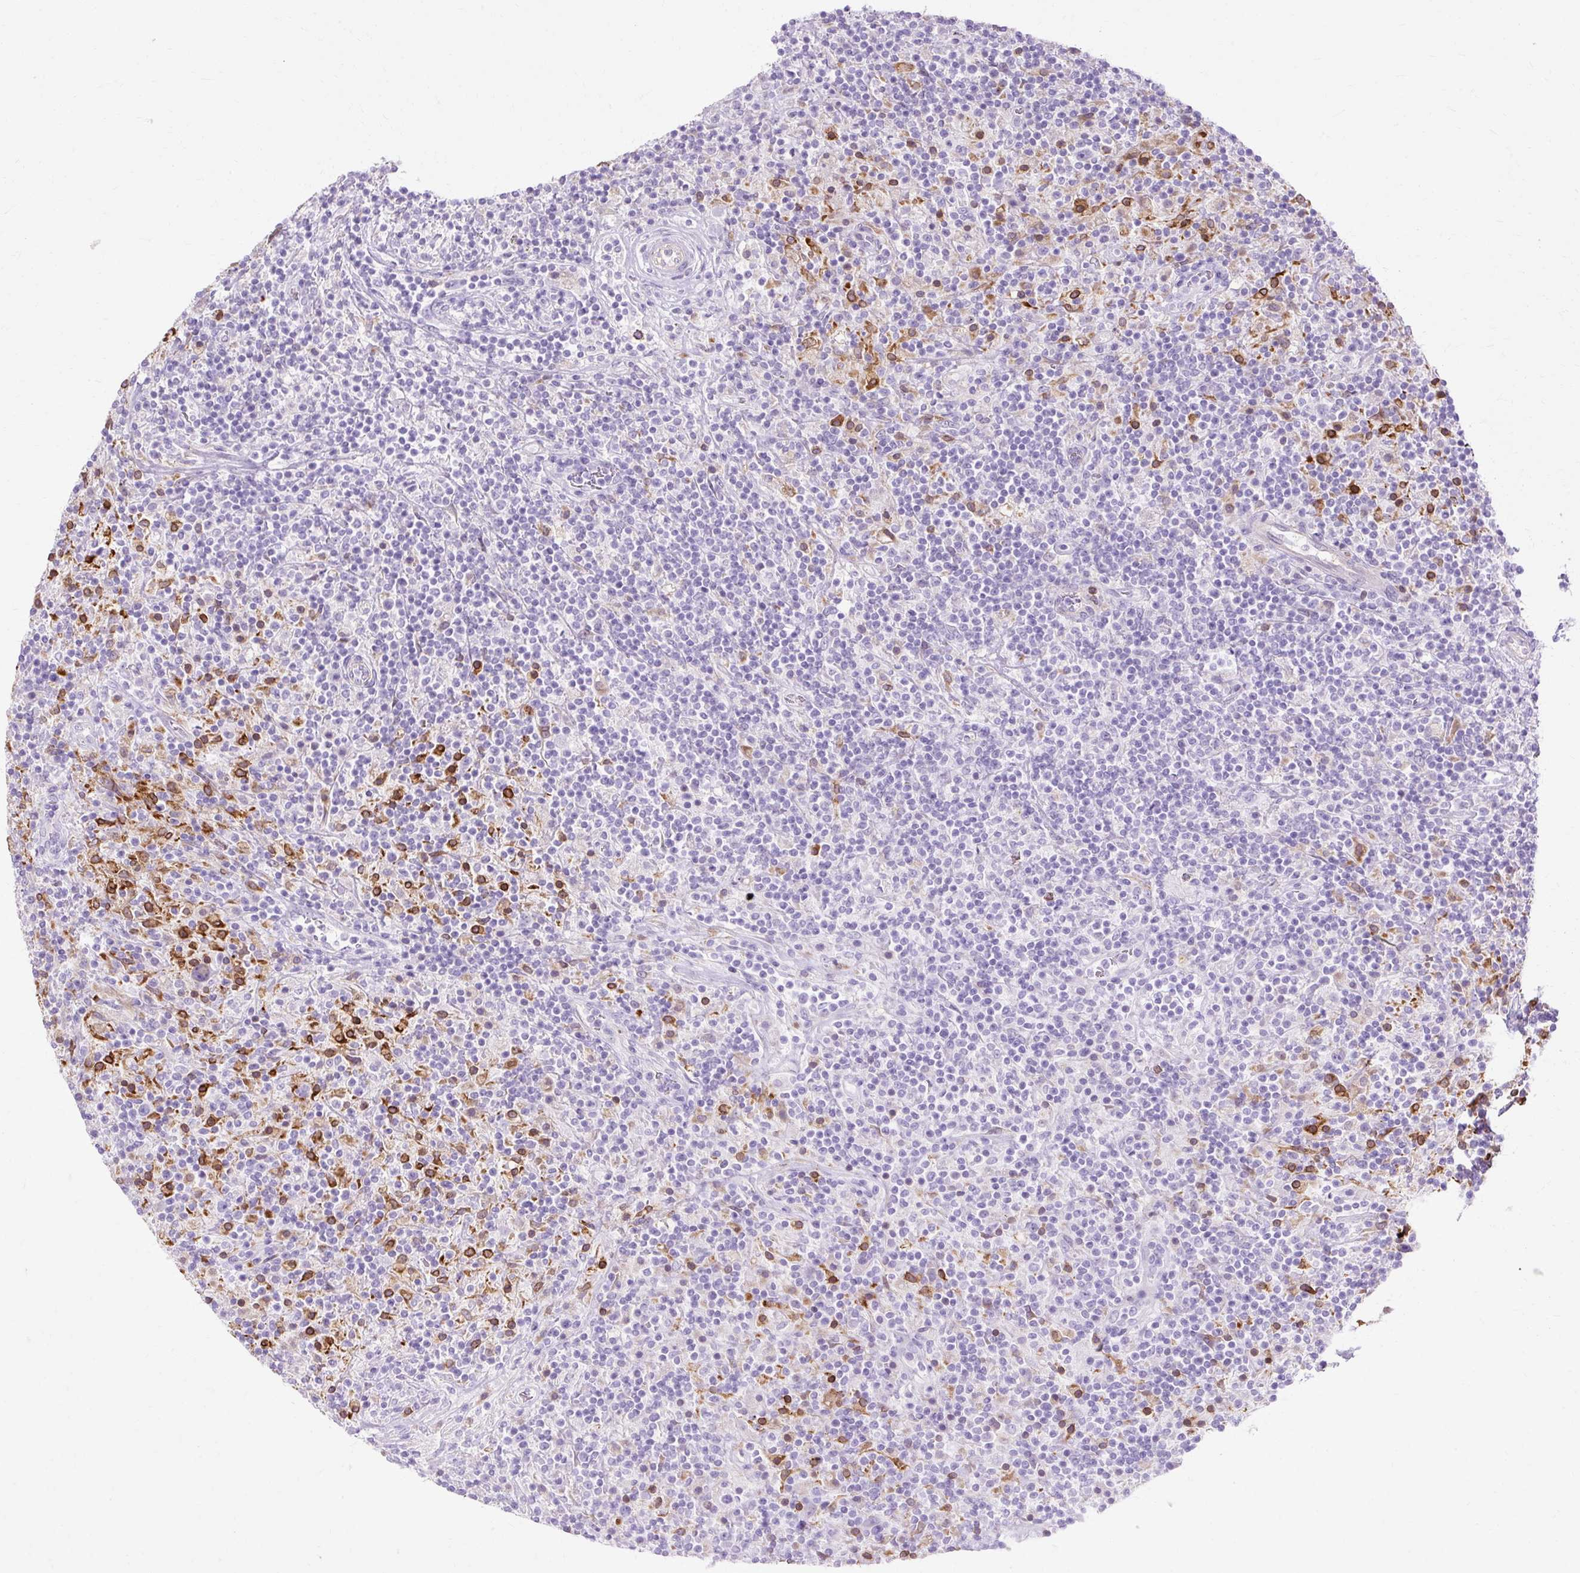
{"staining": {"intensity": "negative", "quantity": "none", "location": "none"}, "tissue": "lymphoma", "cell_type": "Tumor cells", "image_type": "cancer", "snomed": [{"axis": "morphology", "description": "Hodgkin's disease, NOS"}, {"axis": "topography", "description": "Lymph node"}], "caption": "Image shows no significant protein positivity in tumor cells of lymphoma.", "gene": "HSD11B1", "patient": {"sex": "male", "age": 70}}